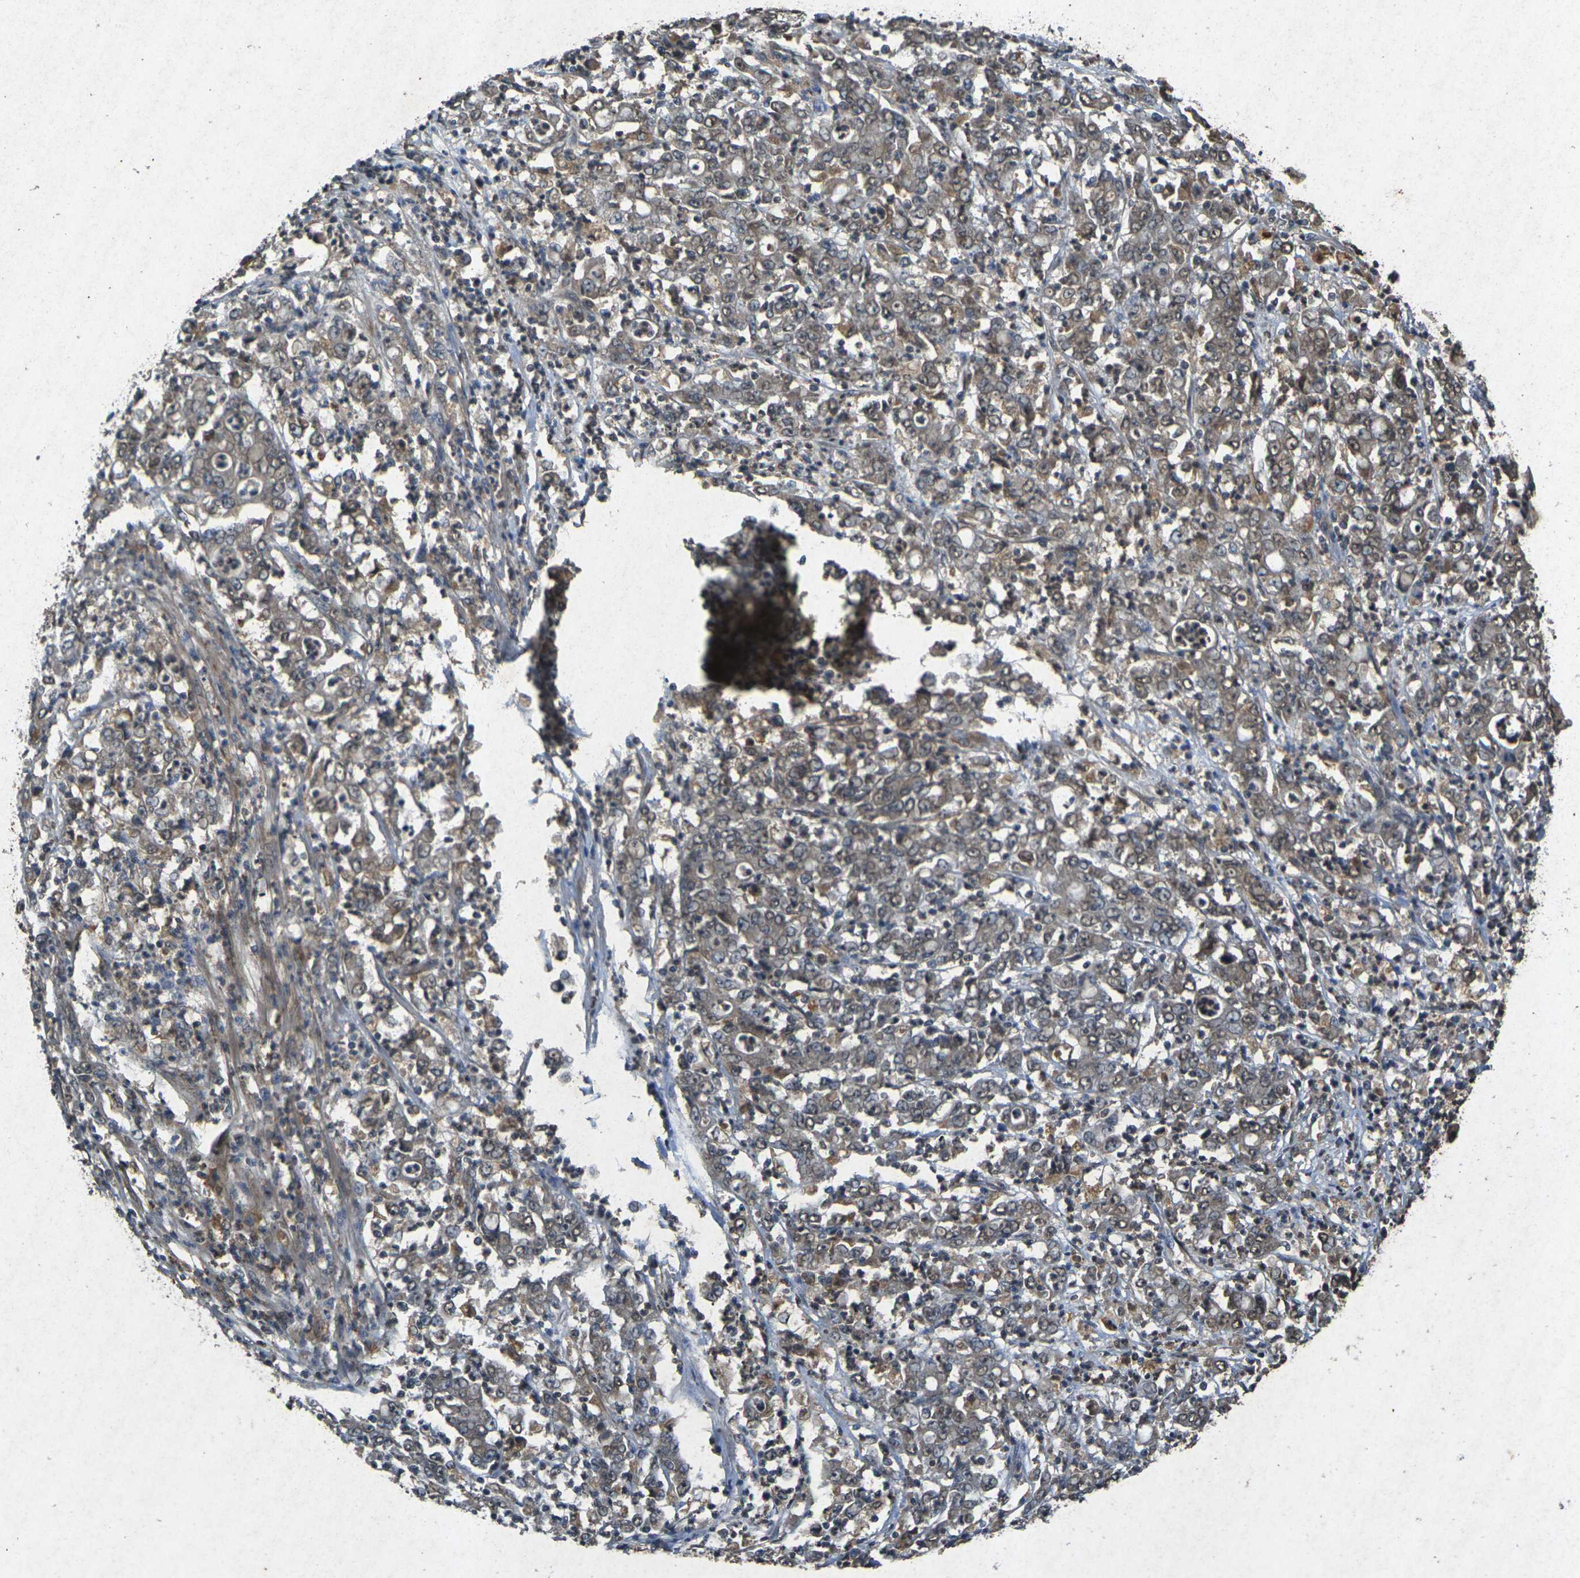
{"staining": {"intensity": "moderate", "quantity": ">75%", "location": "cytoplasmic/membranous"}, "tissue": "stomach cancer", "cell_type": "Tumor cells", "image_type": "cancer", "snomed": [{"axis": "morphology", "description": "Adenocarcinoma, NOS"}, {"axis": "topography", "description": "Stomach, lower"}], "caption": "An immunohistochemistry (IHC) photomicrograph of tumor tissue is shown. Protein staining in brown shows moderate cytoplasmic/membranous positivity in stomach cancer (adenocarcinoma) within tumor cells. Using DAB (3,3'-diaminobenzidine) (brown) and hematoxylin (blue) stains, captured at high magnification using brightfield microscopy.", "gene": "RGMA", "patient": {"sex": "female", "age": 71}}